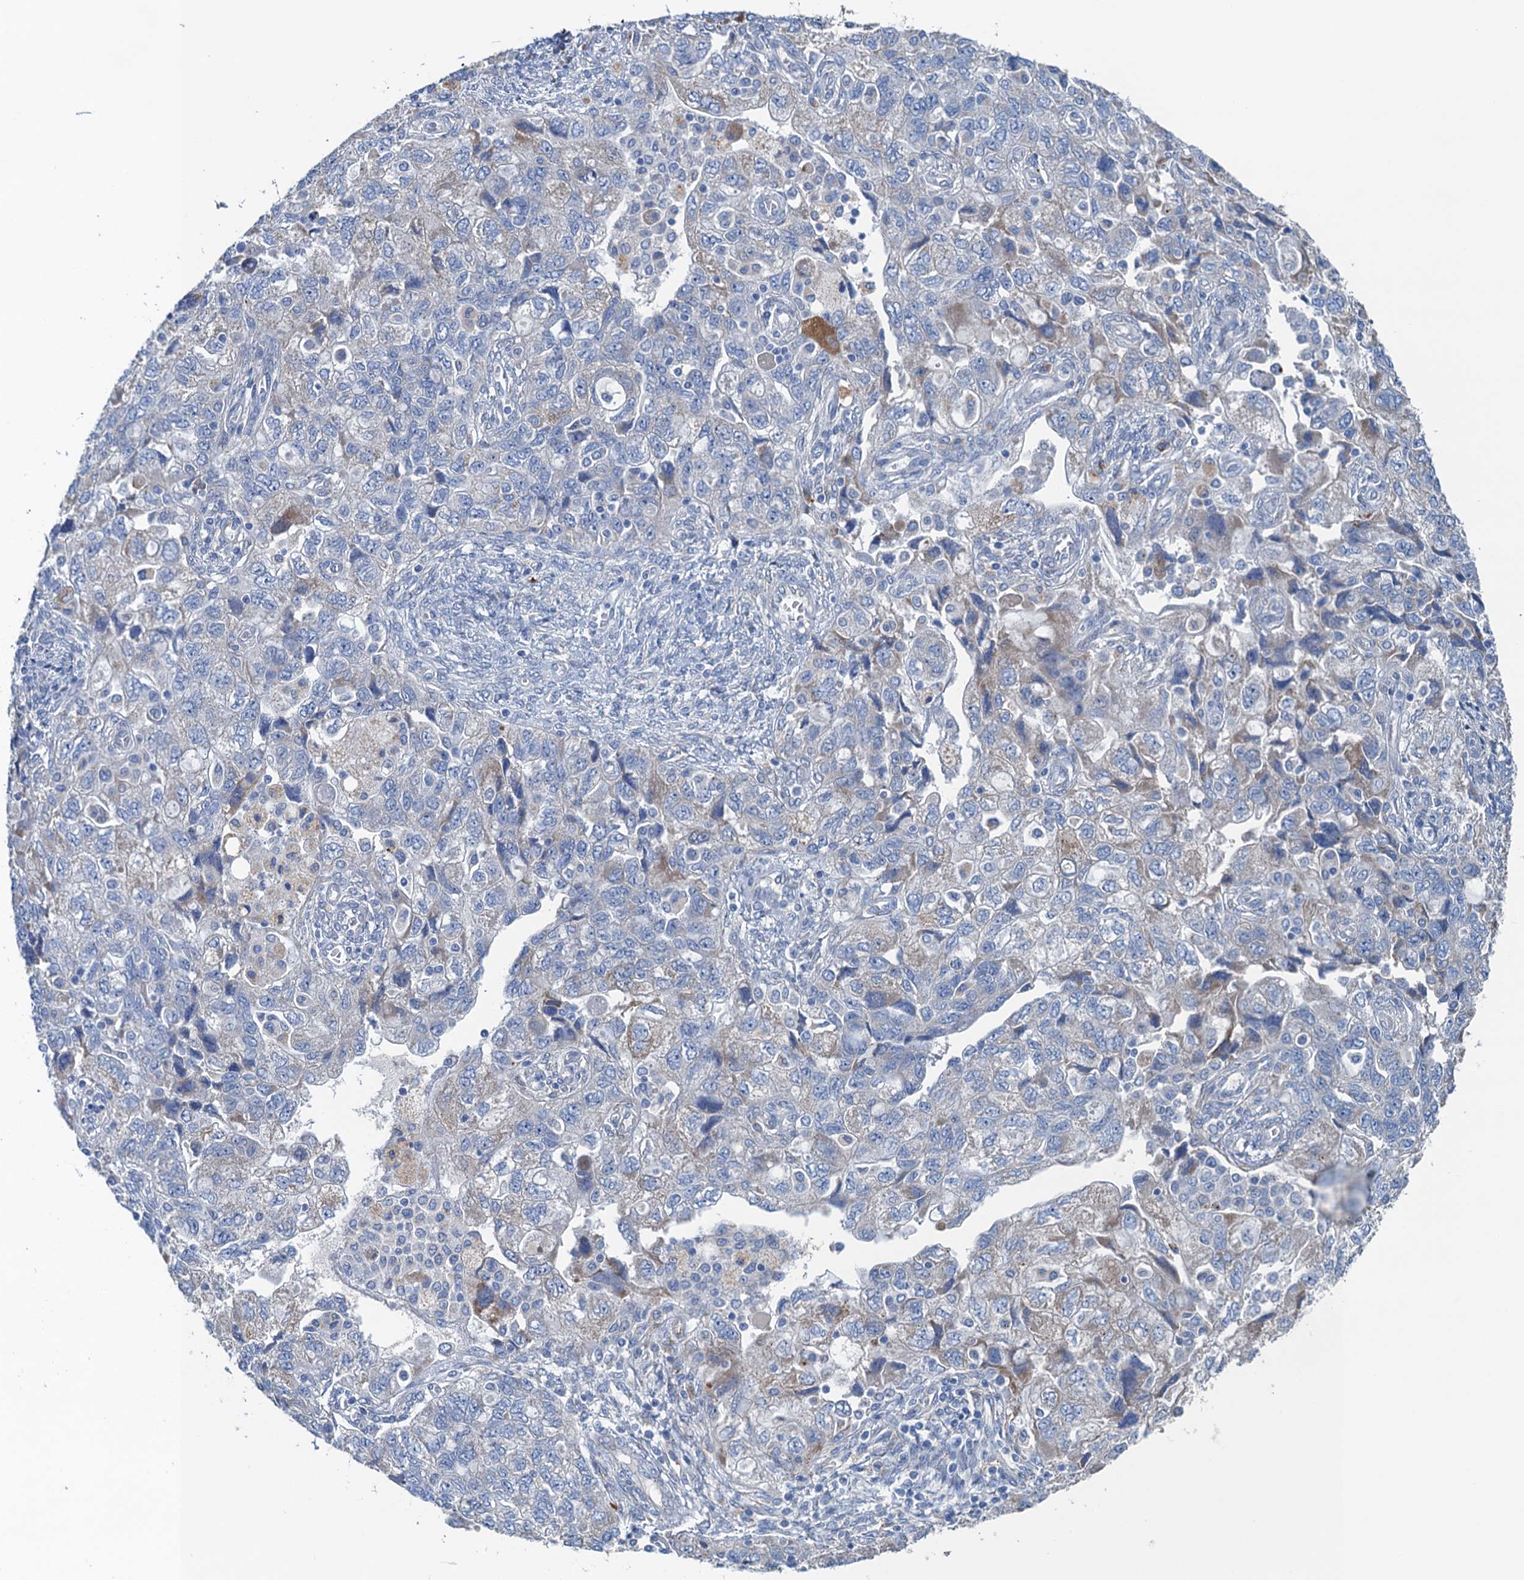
{"staining": {"intensity": "negative", "quantity": "none", "location": "none"}, "tissue": "ovarian cancer", "cell_type": "Tumor cells", "image_type": "cancer", "snomed": [{"axis": "morphology", "description": "Carcinoma, NOS"}, {"axis": "morphology", "description": "Cystadenocarcinoma, serous, NOS"}, {"axis": "topography", "description": "Ovary"}], "caption": "Tumor cells are negative for protein expression in human carcinoma (ovarian). Brightfield microscopy of immunohistochemistry (IHC) stained with DAB (3,3'-diaminobenzidine) (brown) and hematoxylin (blue), captured at high magnification.", "gene": "CBLIF", "patient": {"sex": "female", "age": 69}}